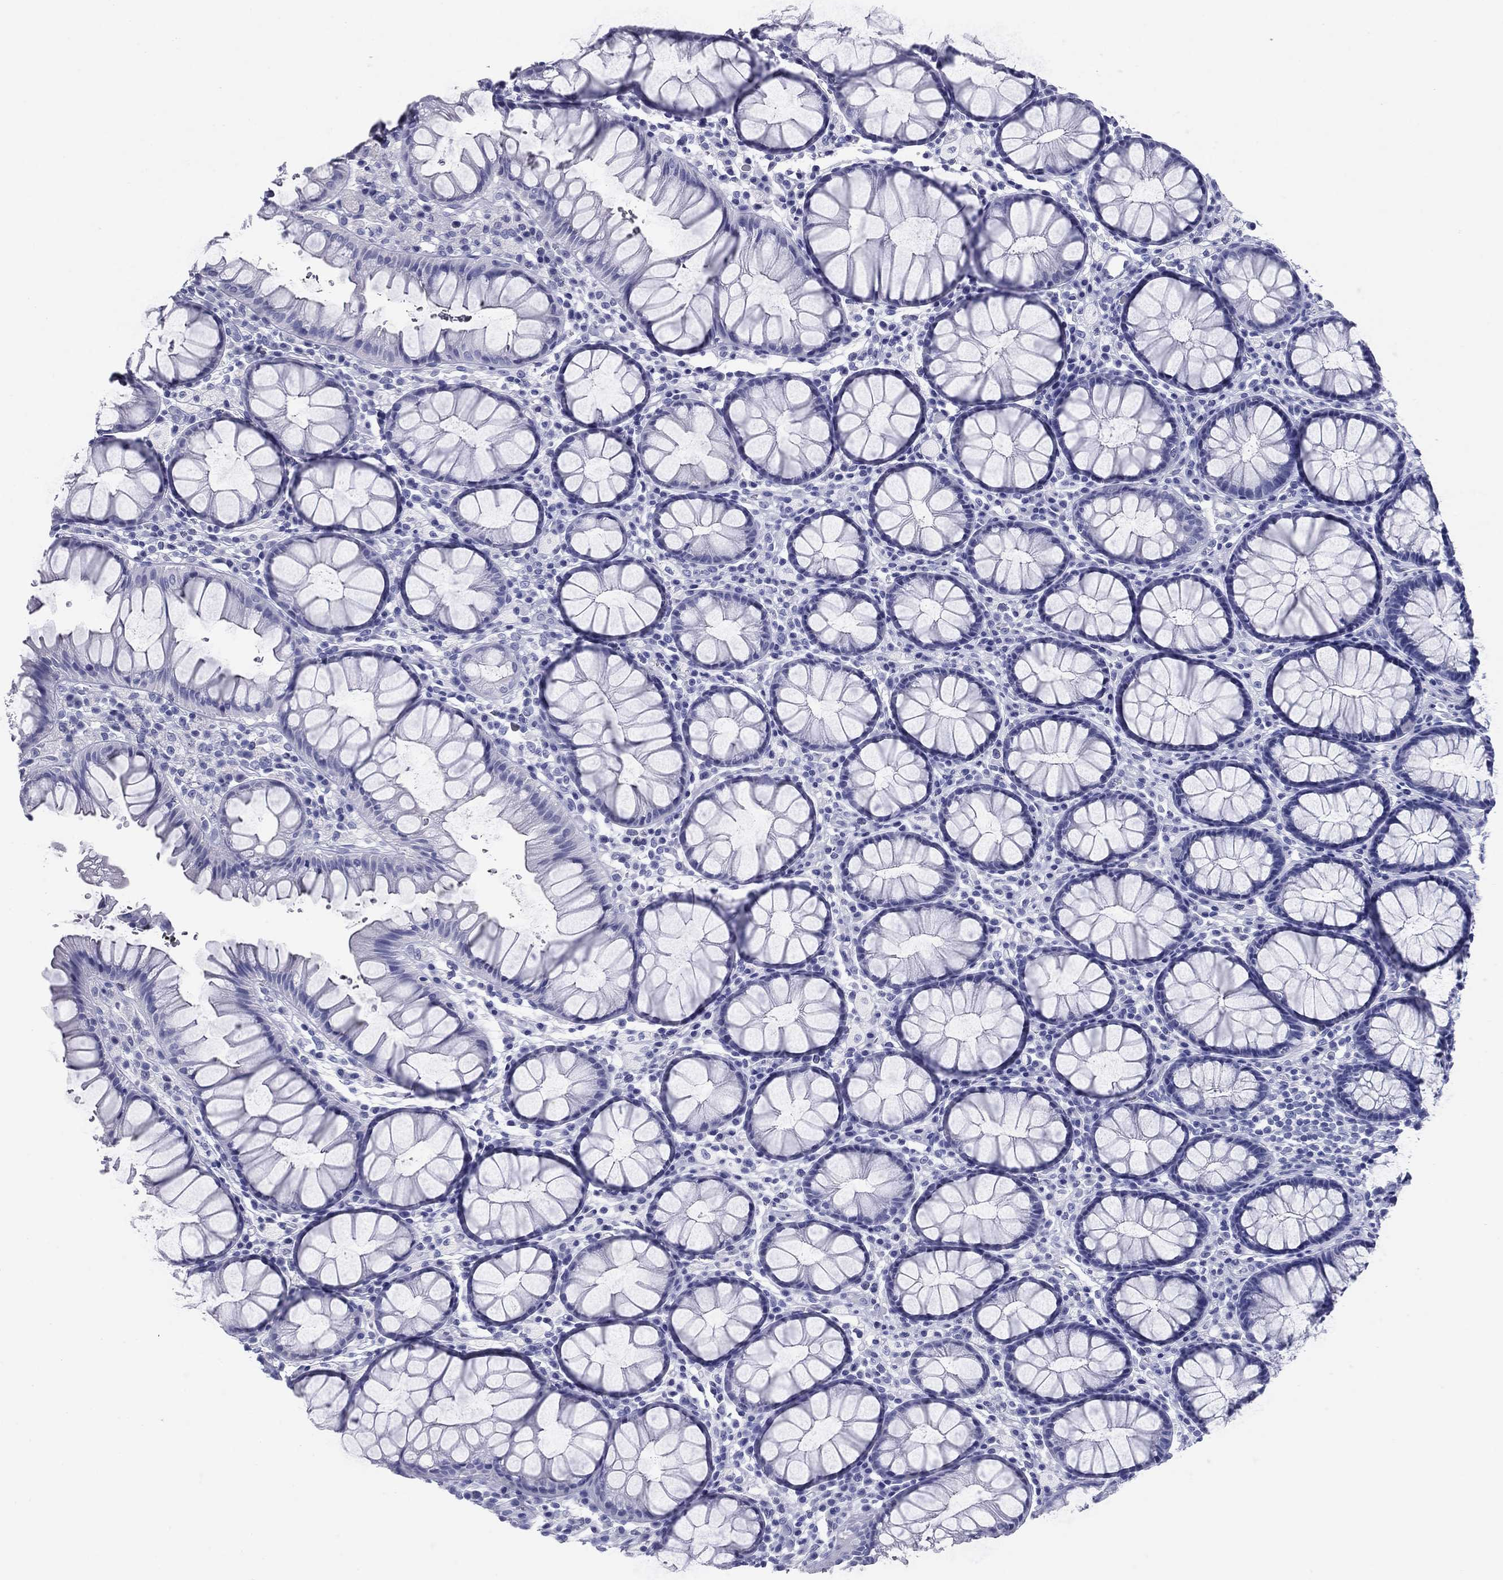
{"staining": {"intensity": "negative", "quantity": "none", "location": "none"}, "tissue": "rectum", "cell_type": "Glandular cells", "image_type": "normal", "snomed": [{"axis": "morphology", "description": "Normal tissue, NOS"}, {"axis": "topography", "description": "Rectum"}], "caption": "This is a photomicrograph of IHC staining of normal rectum, which shows no staining in glandular cells.", "gene": "NPPA", "patient": {"sex": "female", "age": 68}}